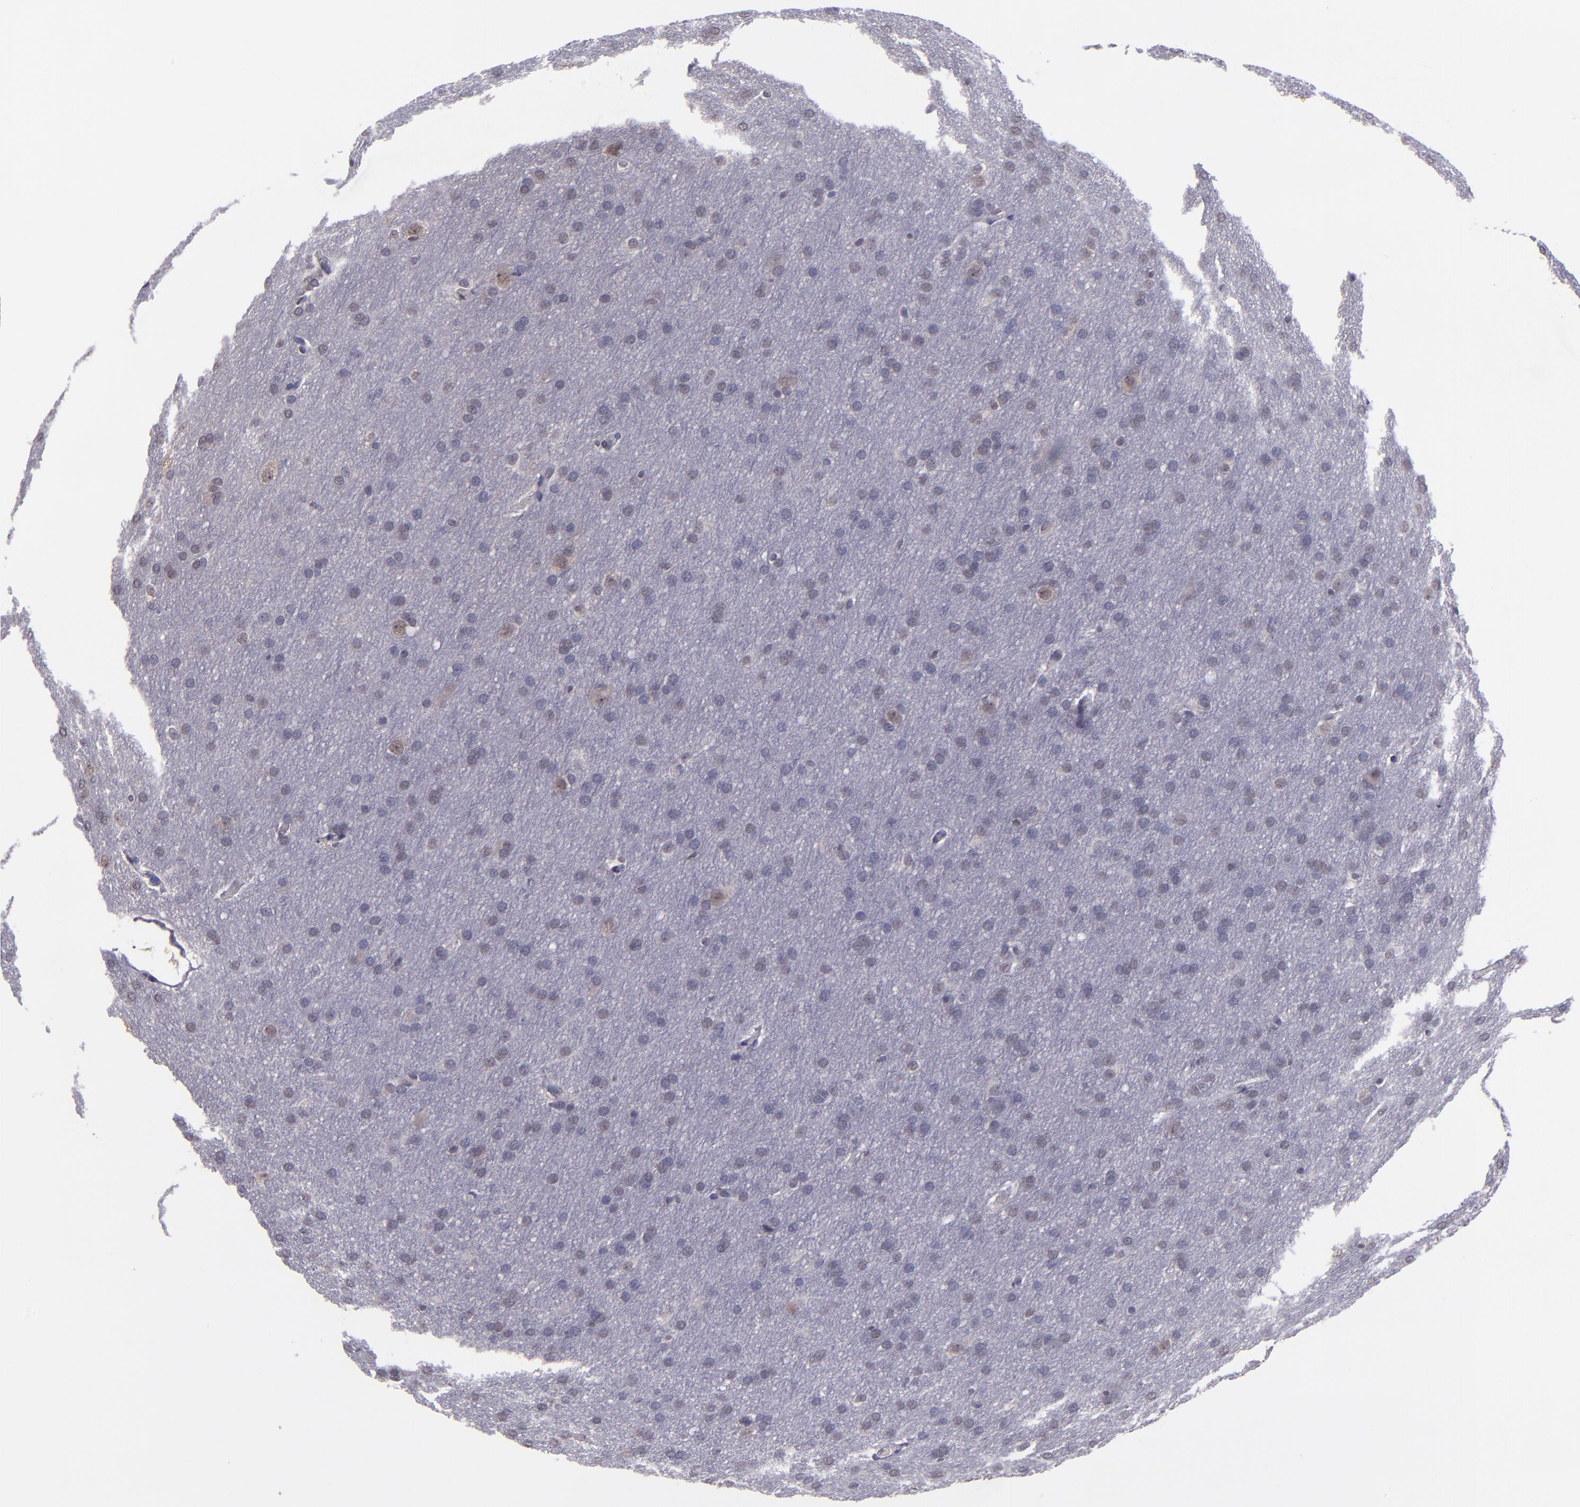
{"staining": {"intensity": "weak", "quantity": "<25%", "location": "nuclear"}, "tissue": "glioma", "cell_type": "Tumor cells", "image_type": "cancer", "snomed": [{"axis": "morphology", "description": "Glioma, malignant, Low grade"}, {"axis": "topography", "description": "Brain"}], "caption": "The IHC image has no significant positivity in tumor cells of malignant low-grade glioma tissue.", "gene": "CEBPE", "patient": {"sex": "female", "age": 32}}